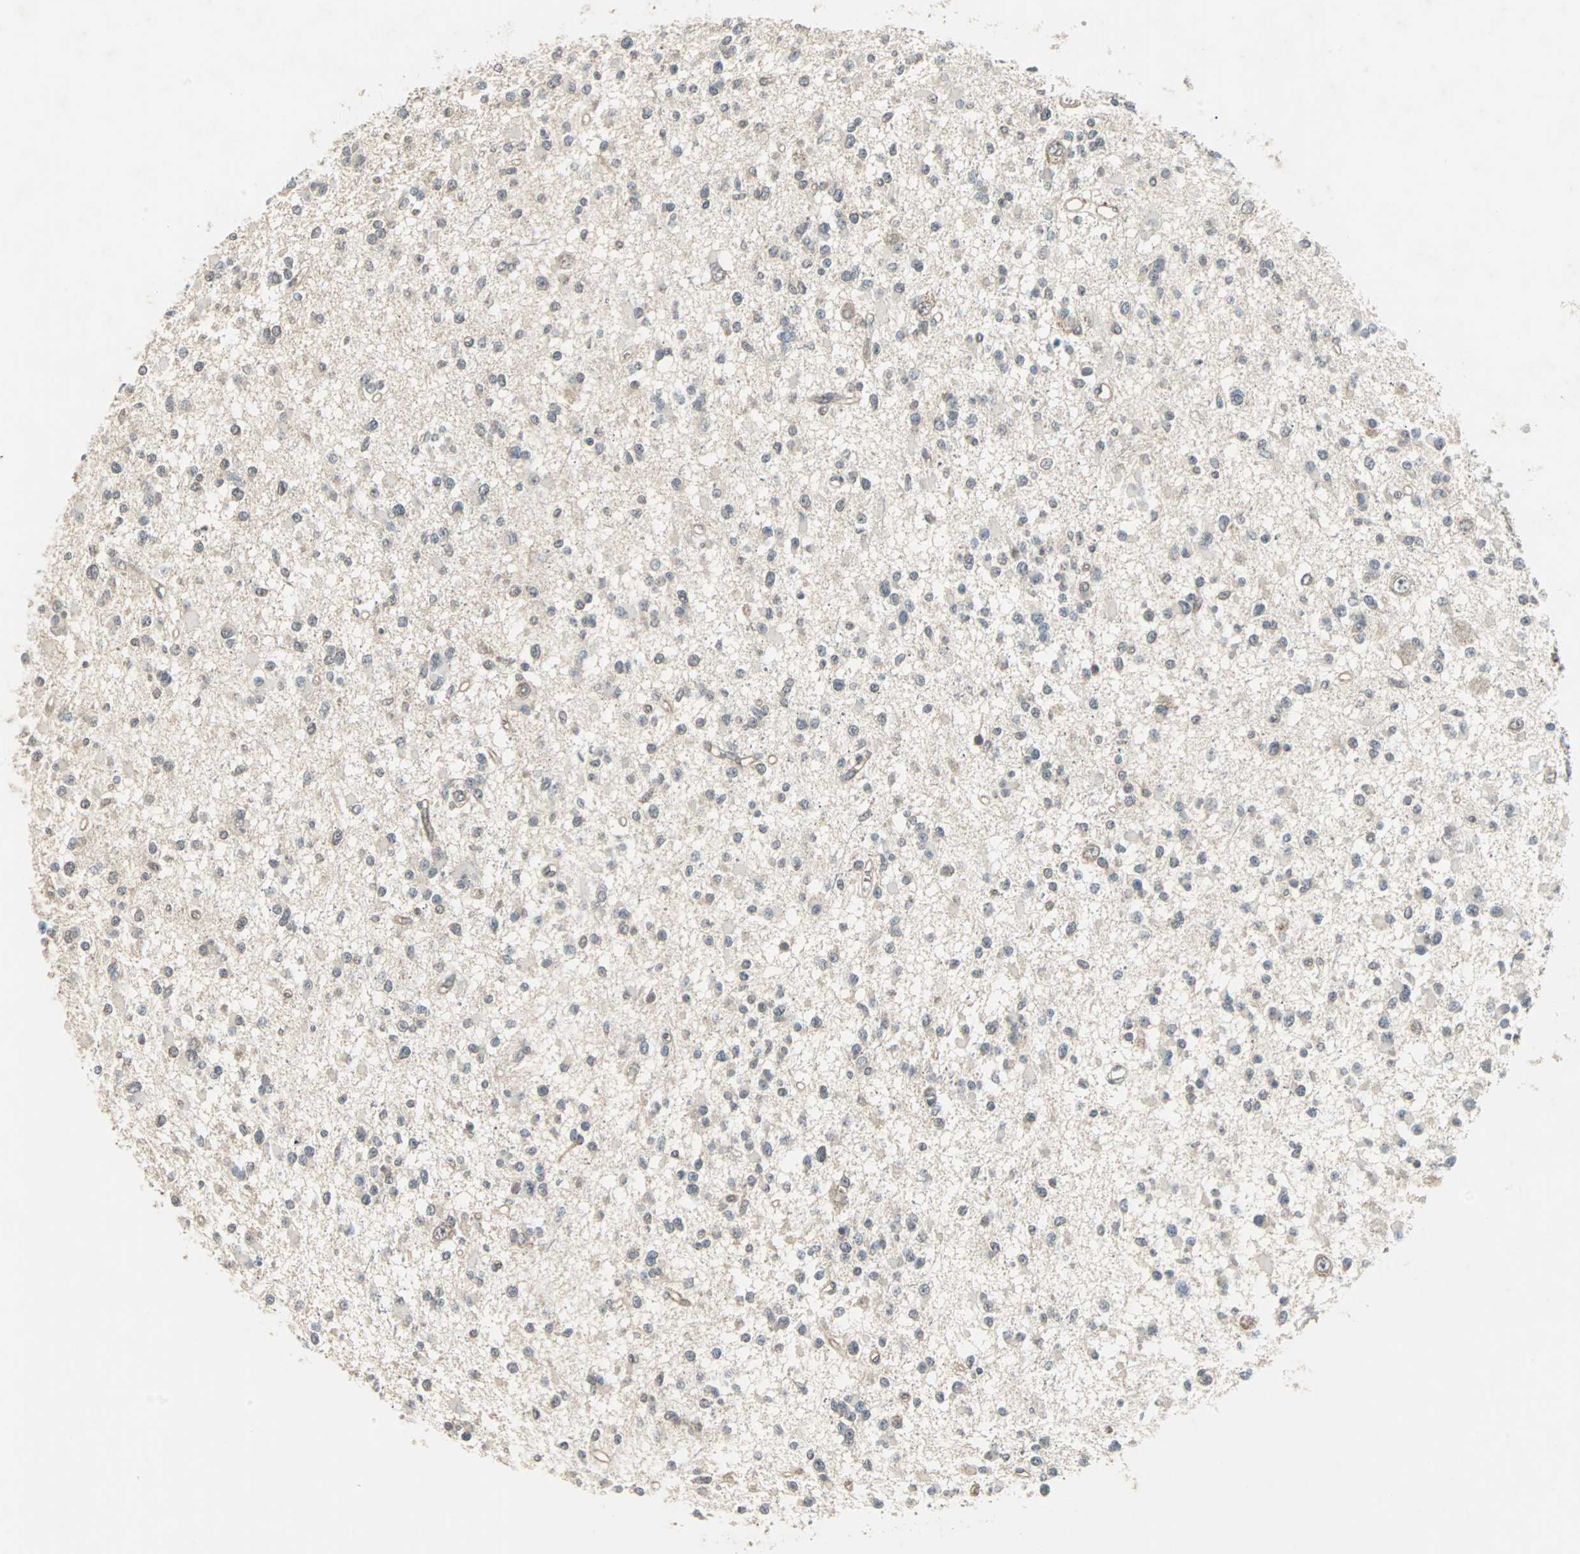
{"staining": {"intensity": "negative", "quantity": "none", "location": "none"}, "tissue": "glioma", "cell_type": "Tumor cells", "image_type": "cancer", "snomed": [{"axis": "morphology", "description": "Glioma, malignant, Low grade"}, {"axis": "topography", "description": "Brain"}], "caption": "Tumor cells are negative for brown protein staining in malignant glioma (low-grade).", "gene": "CMC2", "patient": {"sex": "female", "age": 22}}